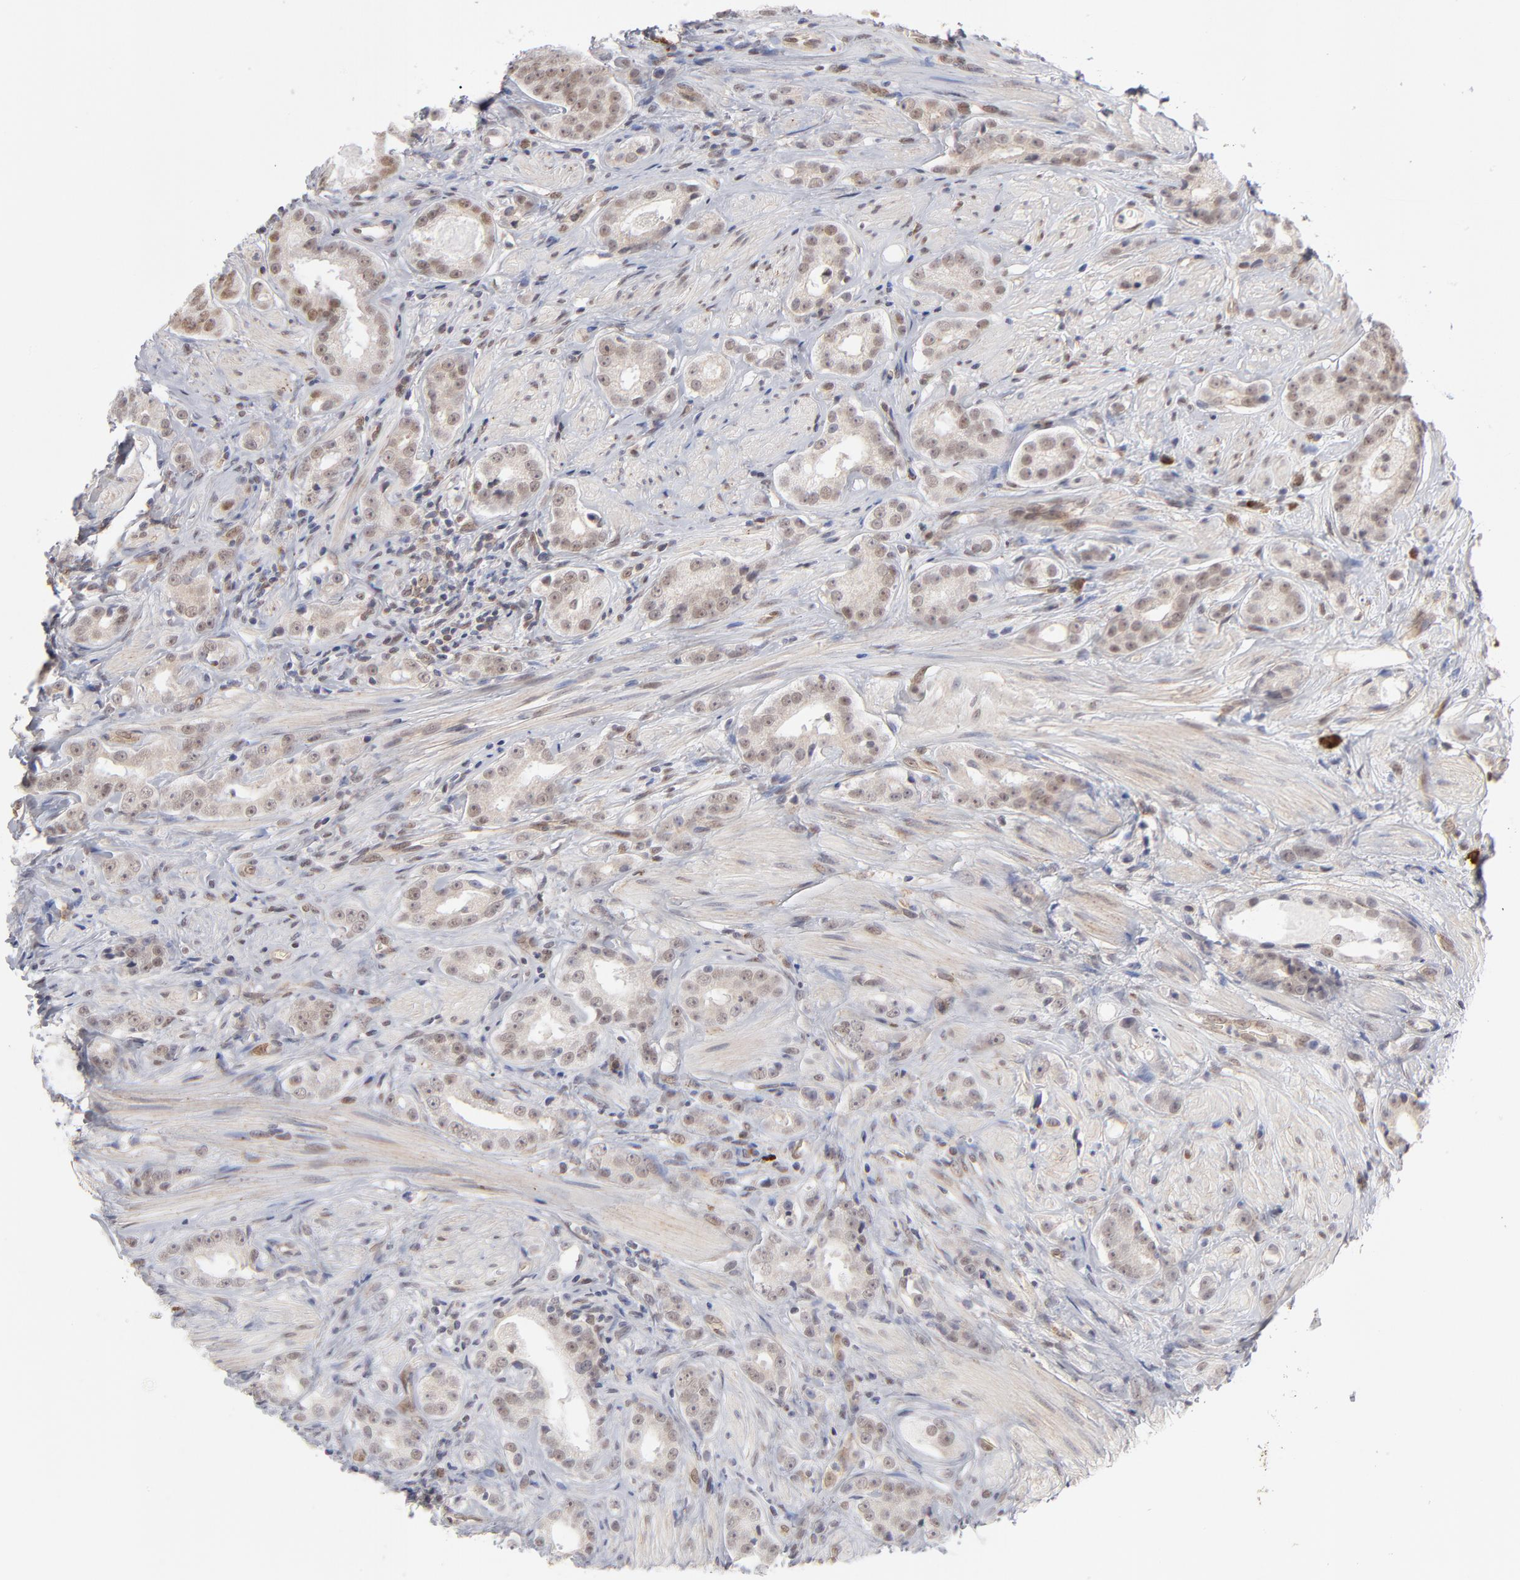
{"staining": {"intensity": "weak", "quantity": "25%-75%", "location": "nuclear"}, "tissue": "prostate cancer", "cell_type": "Tumor cells", "image_type": "cancer", "snomed": [{"axis": "morphology", "description": "Adenocarcinoma, Medium grade"}, {"axis": "topography", "description": "Prostate"}], "caption": "IHC (DAB (3,3'-diaminobenzidine)) staining of prostate medium-grade adenocarcinoma demonstrates weak nuclear protein staining in about 25%-75% of tumor cells.", "gene": "NBN", "patient": {"sex": "male", "age": 53}}